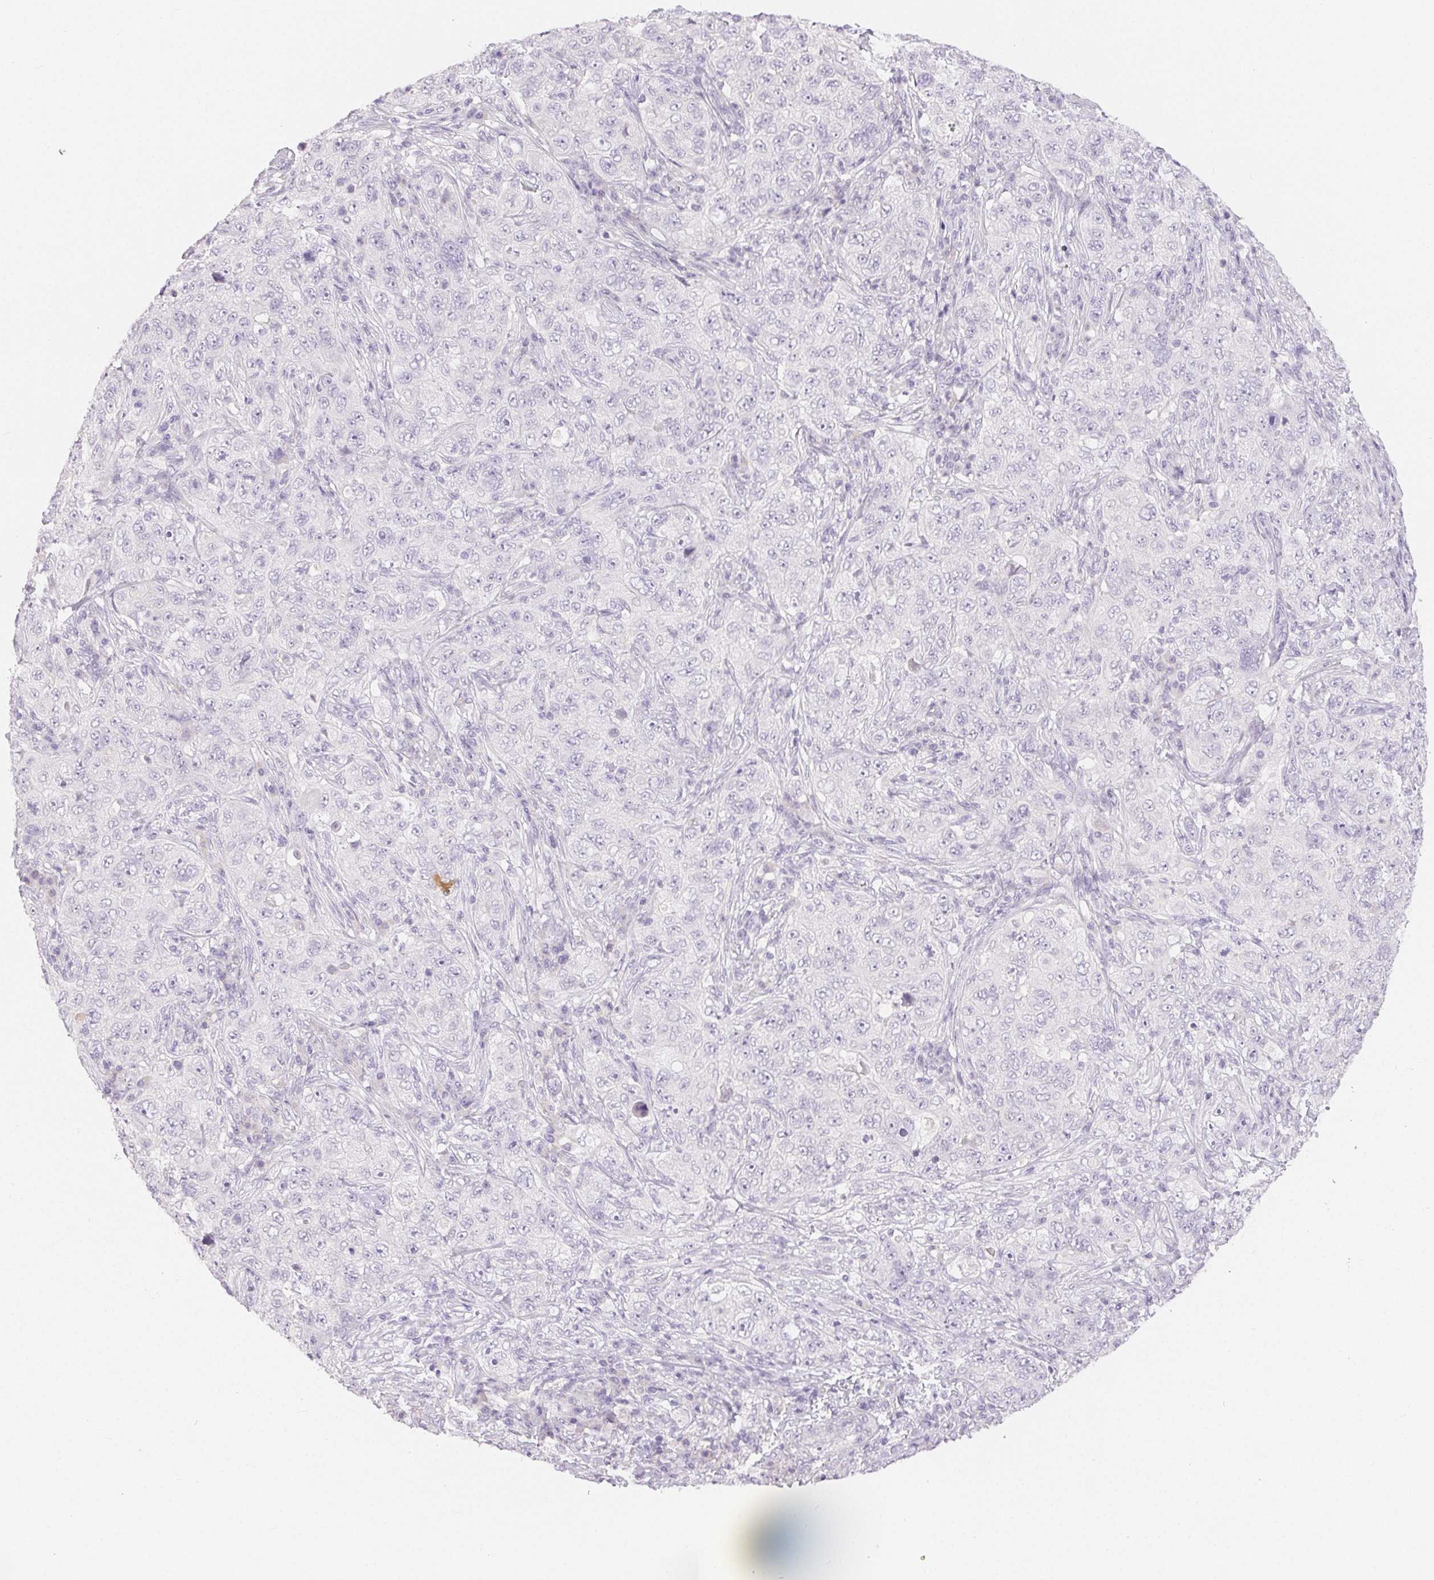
{"staining": {"intensity": "negative", "quantity": "none", "location": "none"}, "tissue": "pancreatic cancer", "cell_type": "Tumor cells", "image_type": "cancer", "snomed": [{"axis": "morphology", "description": "Adenocarcinoma, NOS"}, {"axis": "topography", "description": "Pancreas"}], "caption": "Tumor cells are negative for brown protein staining in pancreatic cancer (adenocarcinoma). (DAB (3,3'-diaminobenzidine) immunohistochemistry (IHC) with hematoxylin counter stain).", "gene": "MIOX", "patient": {"sex": "male", "age": 68}}